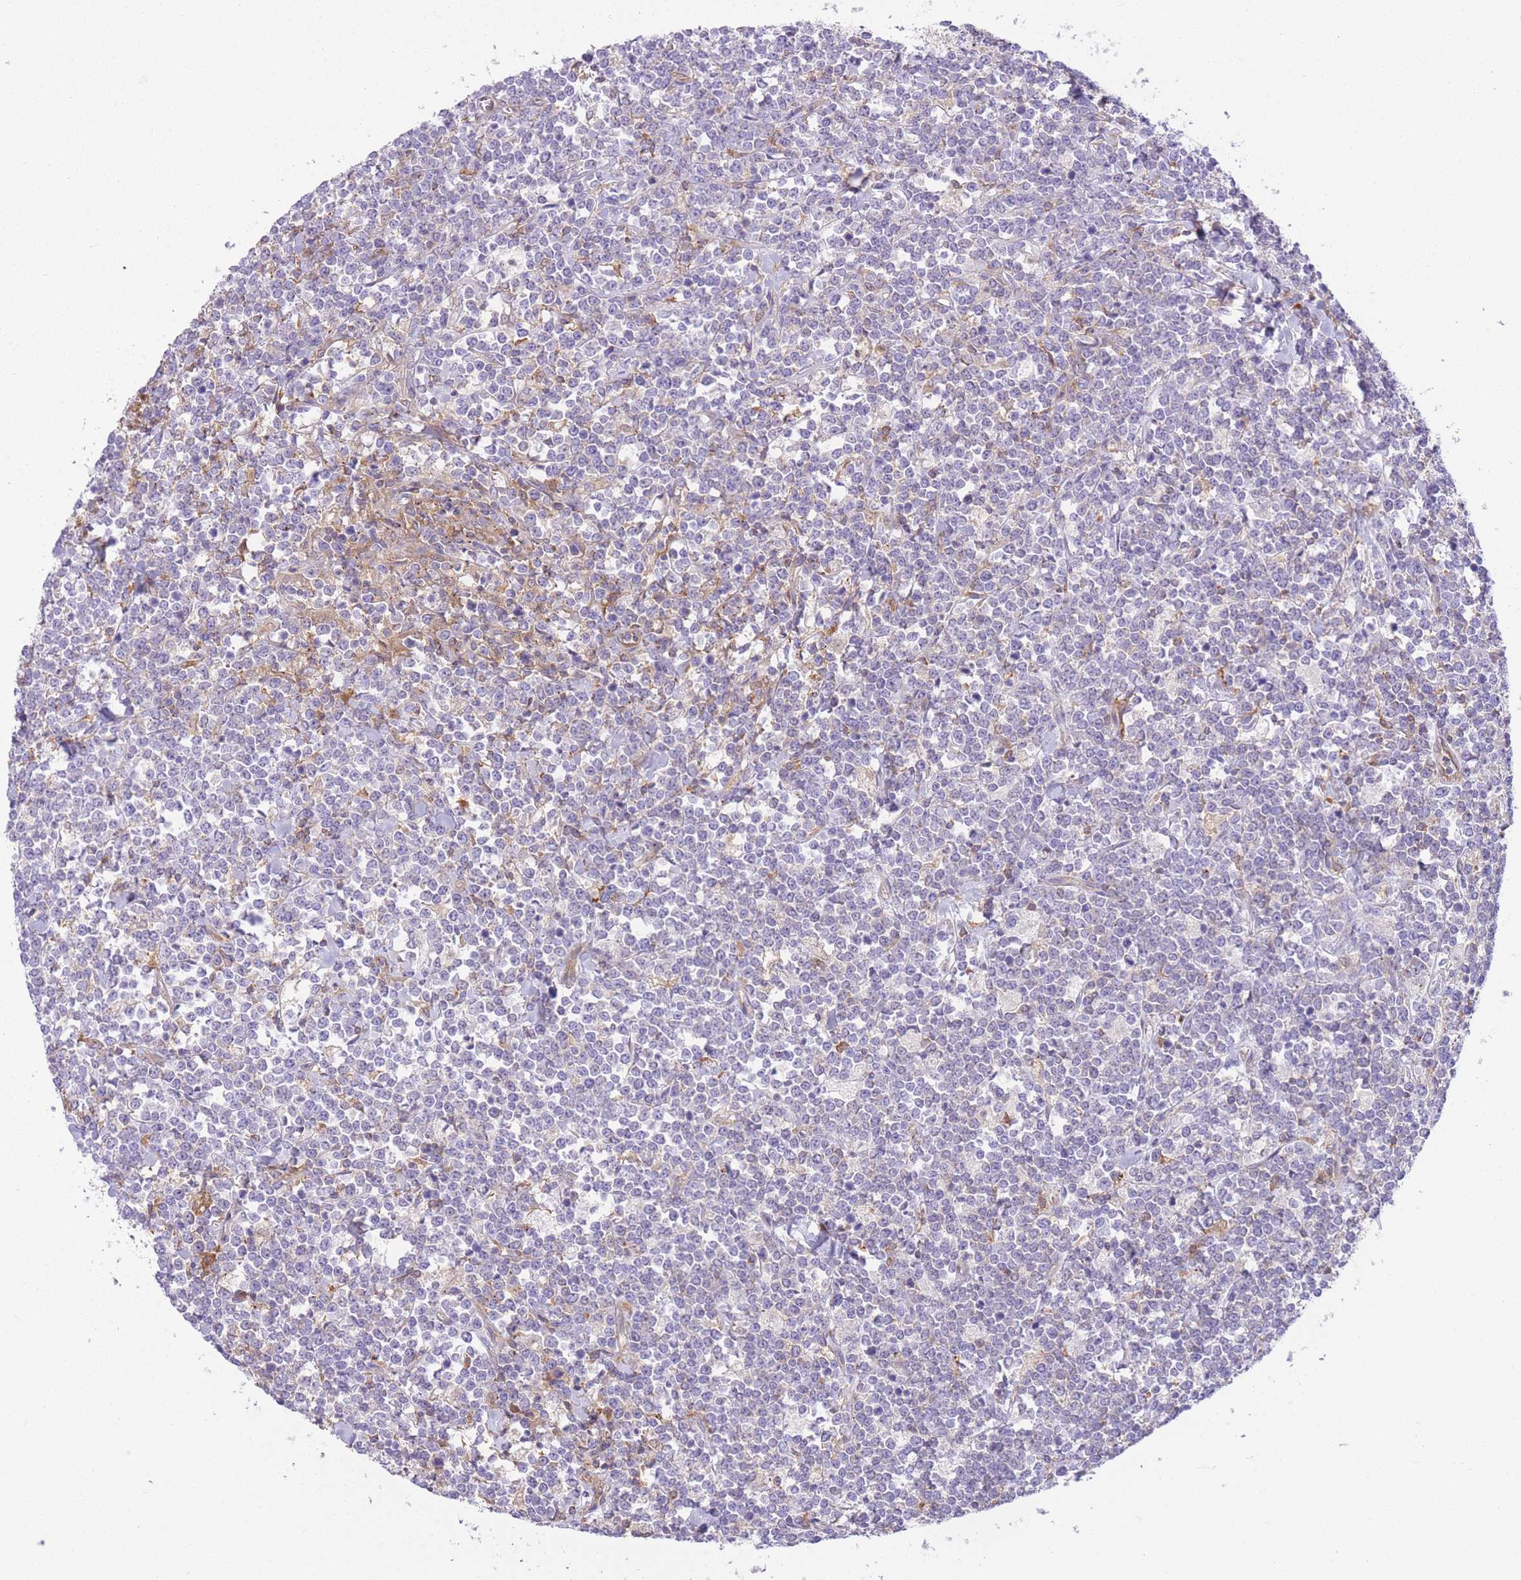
{"staining": {"intensity": "negative", "quantity": "none", "location": "none"}, "tissue": "lymphoma", "cell_type": "Tumor cells", "image_type": "cancer", "snomed": [{"axis": "morphology", "description": "Malignant lymphoma, non-Hodgkin's type, High grade"}, {"axis": "topography", "description": "Small intestine"}, {"axis": "topography", "description": "Colon"}], "caption": "Immunohistochemistry (IHC) photomicrograph of neoplastic tissue: high-grade malignant lymphoma, non-Hodgkin's type stained with DAB (3,3'-diaminobenzidine) demonstrates no significant protein staining in tumor cells. Brightfield microscopy of IHC stained with DAB (3,3'-diaminobenzidine) (brown) and hematoxylin (blue), captured at high magnification.", "gene": "PRKAR1A", "patient": {"sex": "male", "age": 8}}